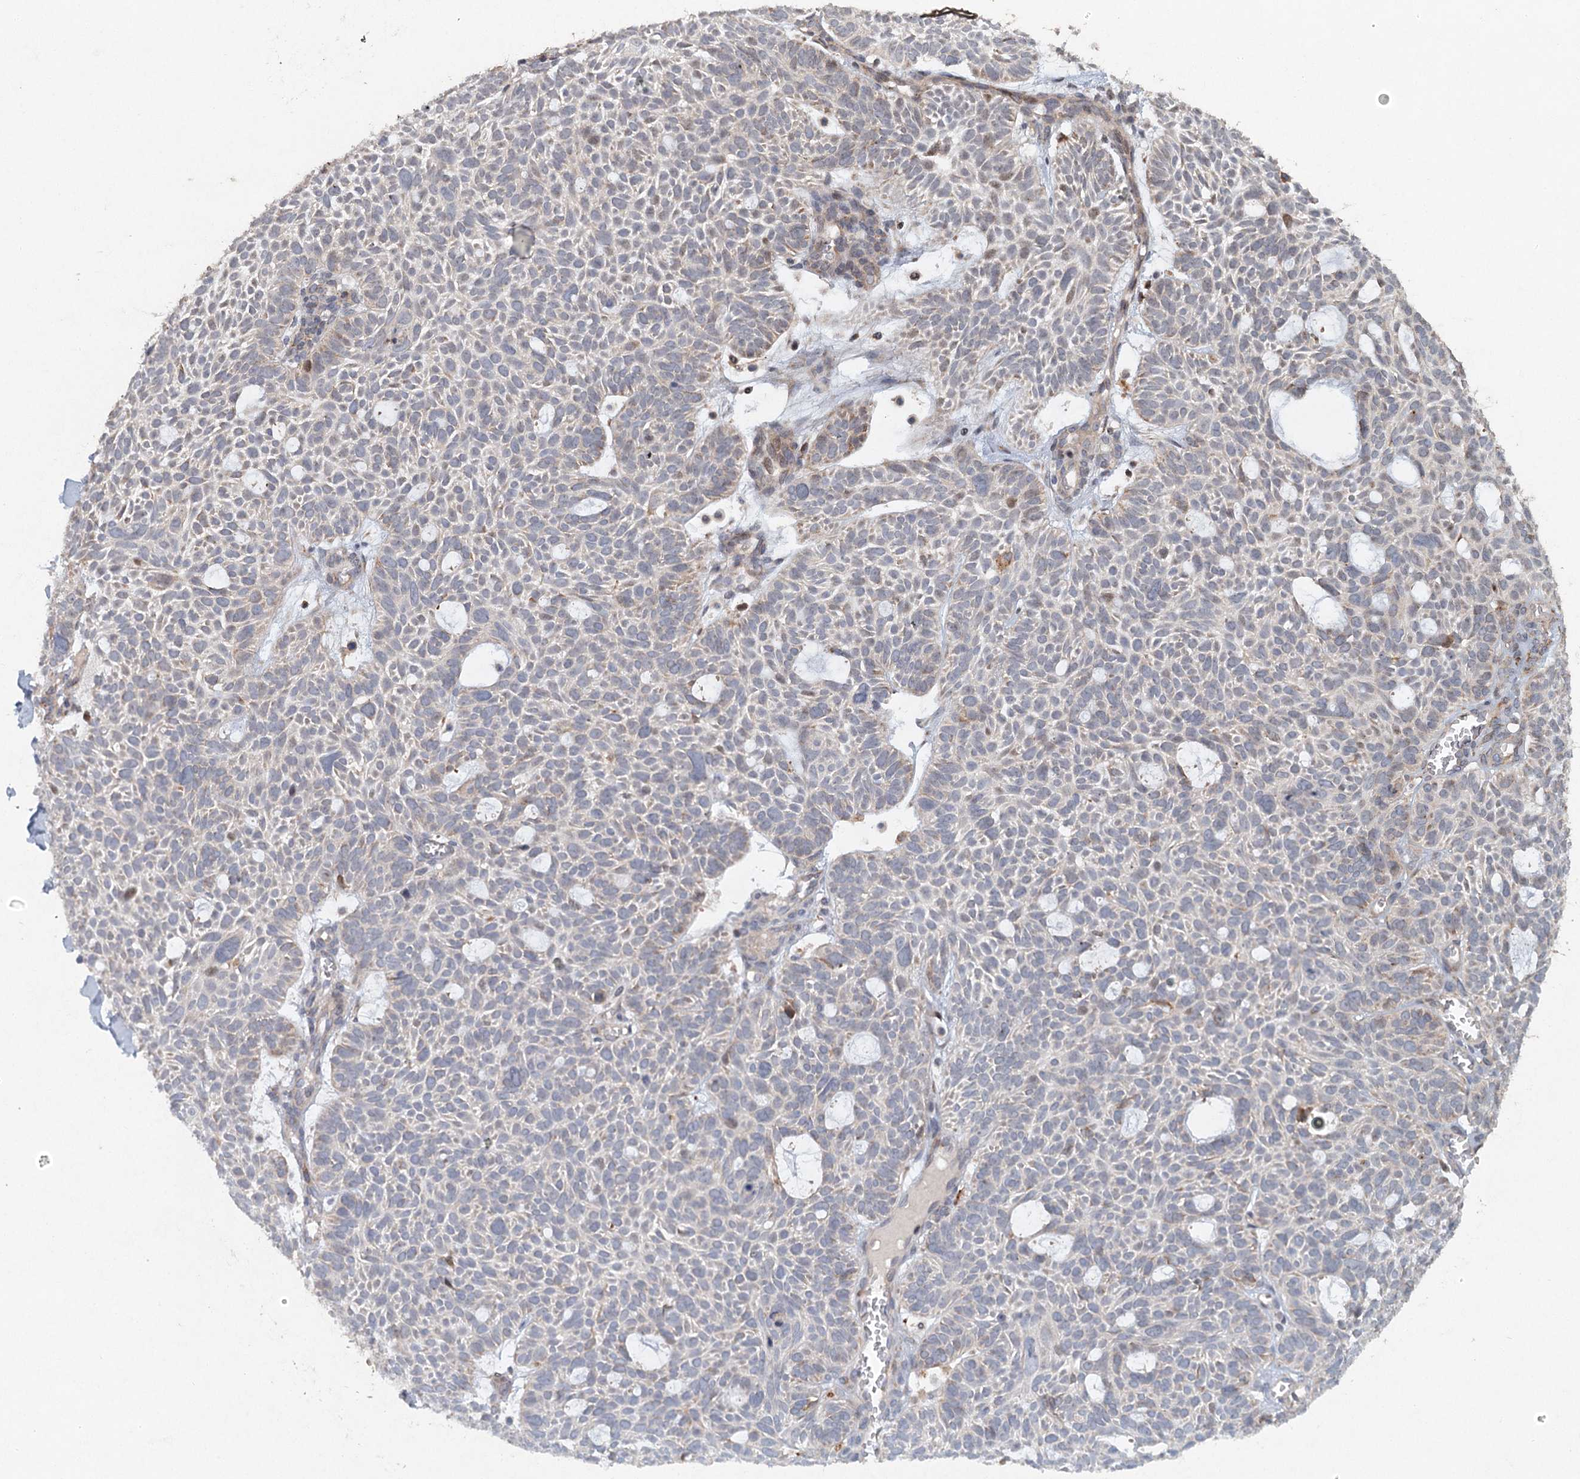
{"staining": {"intensity": "negative", "quantity": "none", "location": "none"}, "tissue": "skin cancer", "cell_type": "Tumor cells", "image_type": "cancer", "snomed": [{"axis": "morphology", "description": "Basal cell carcinoma"}, {"axis": "topography", "description": "Skin"}], "caption": "Human skin cancer (basal cell carcinoma) stained for a protein using immunohistochemistry exhibits no staining in tumor cells.", "gene": "SRPX2", "patient": {"sex": "male", "age": 69}}